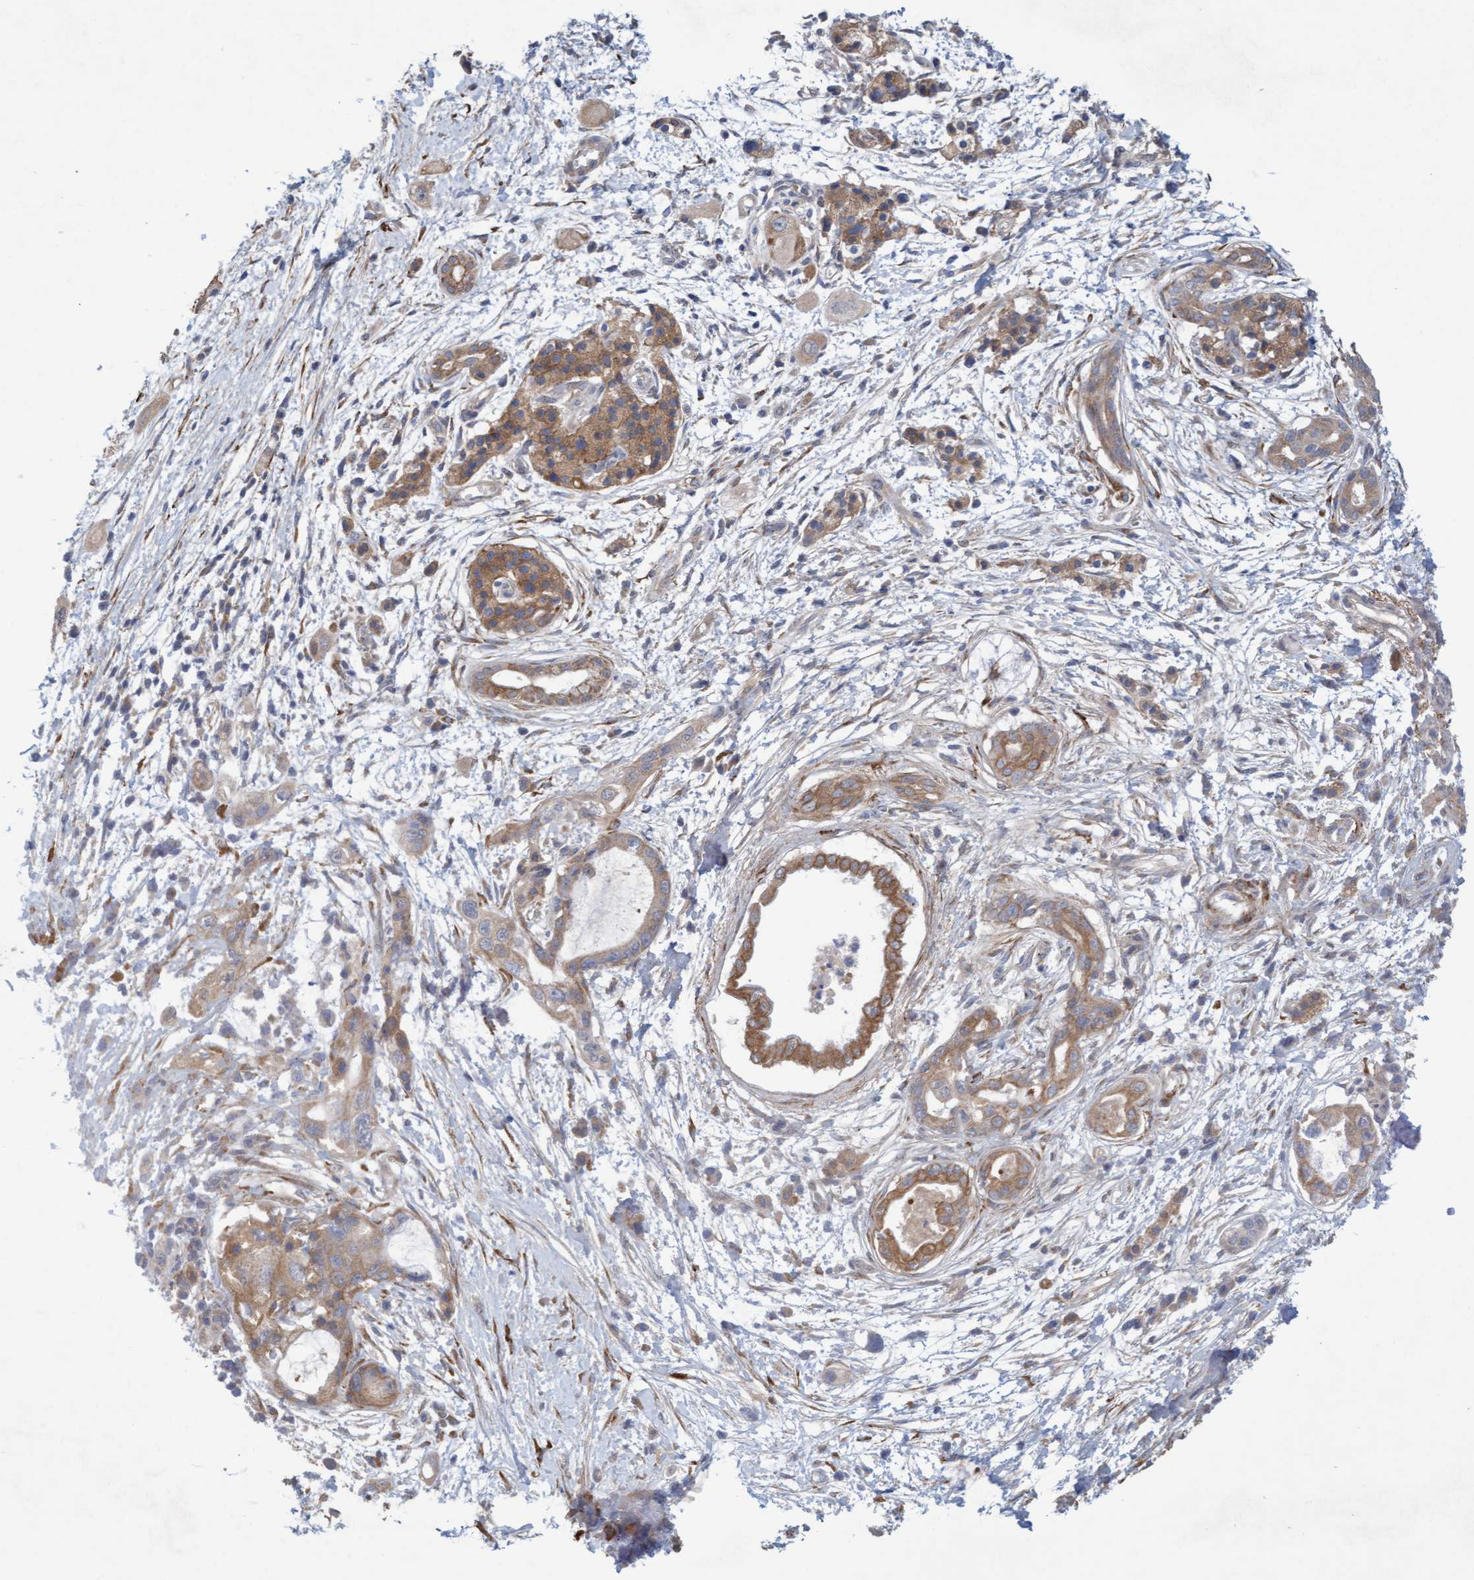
{"staining": {"intensity": "moderate", "quantity": ">75%", "location": "cytoplasmic/membranous"}, "tissue": "pancreatic cancer", "cell_type": "Tumor cells", "image_type": "cancer", "snomed": [{"axis": "morphology", "description": "Adenocarcinoma, NOS"}, {"axis": "topography", "description": "Pancreas"}], "caption": "High-power microscopy captured an immunohistochemistry image of pancreatic adenocarcinoma, revealing moderate cytoplasmic/membranous positivity in about >75% of tumor cells. (IHC, brightfield microscopy, high magnification).", "gene": "DDHD2", "patient": {"sex": "male", "age": 59}}